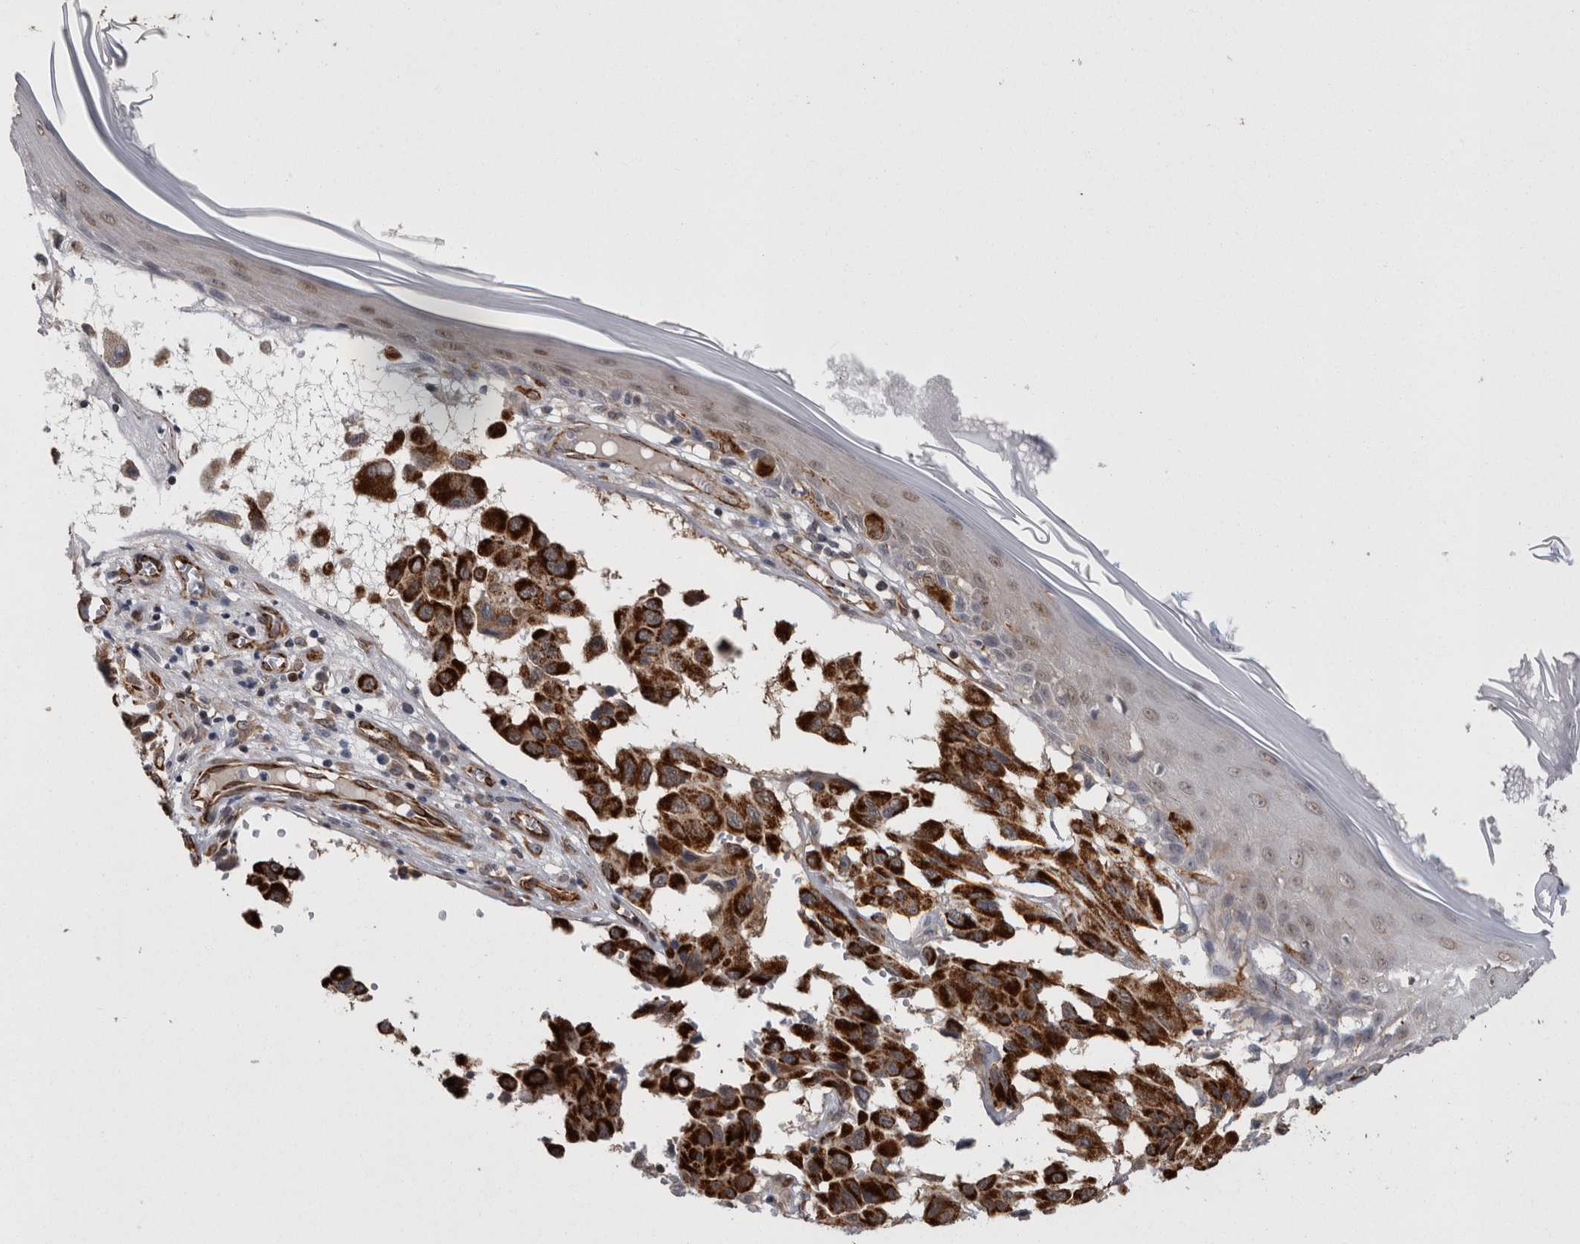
{"staining": {"intensity": "strong", "quantity": ">75%", "location": "cytoplasmic/membranous"}, "tissue": "melanoma", "cell_type": "Tumor cells", "image_type": "cancer", "snomed": [{"axis": "morphology", "description": "Malignant melanoma, NOS"}, {"axis": "topography", "description": "Skin"}], "caption": "IHC staining of malignant melanoma, which displays high levels of strong cytoplasmic/membranous expression in approximately >75% of tumor cells indicating strong cytoplasmic/membranous protein expression. The staining was performed using DAB (3,3'-diaminobenzidine) (brown) for protein detection and nuclei were counterstained in hematoxylin (blue).", "gene": "ACOT7", "patient": {"sex": "male", "age": 30}}